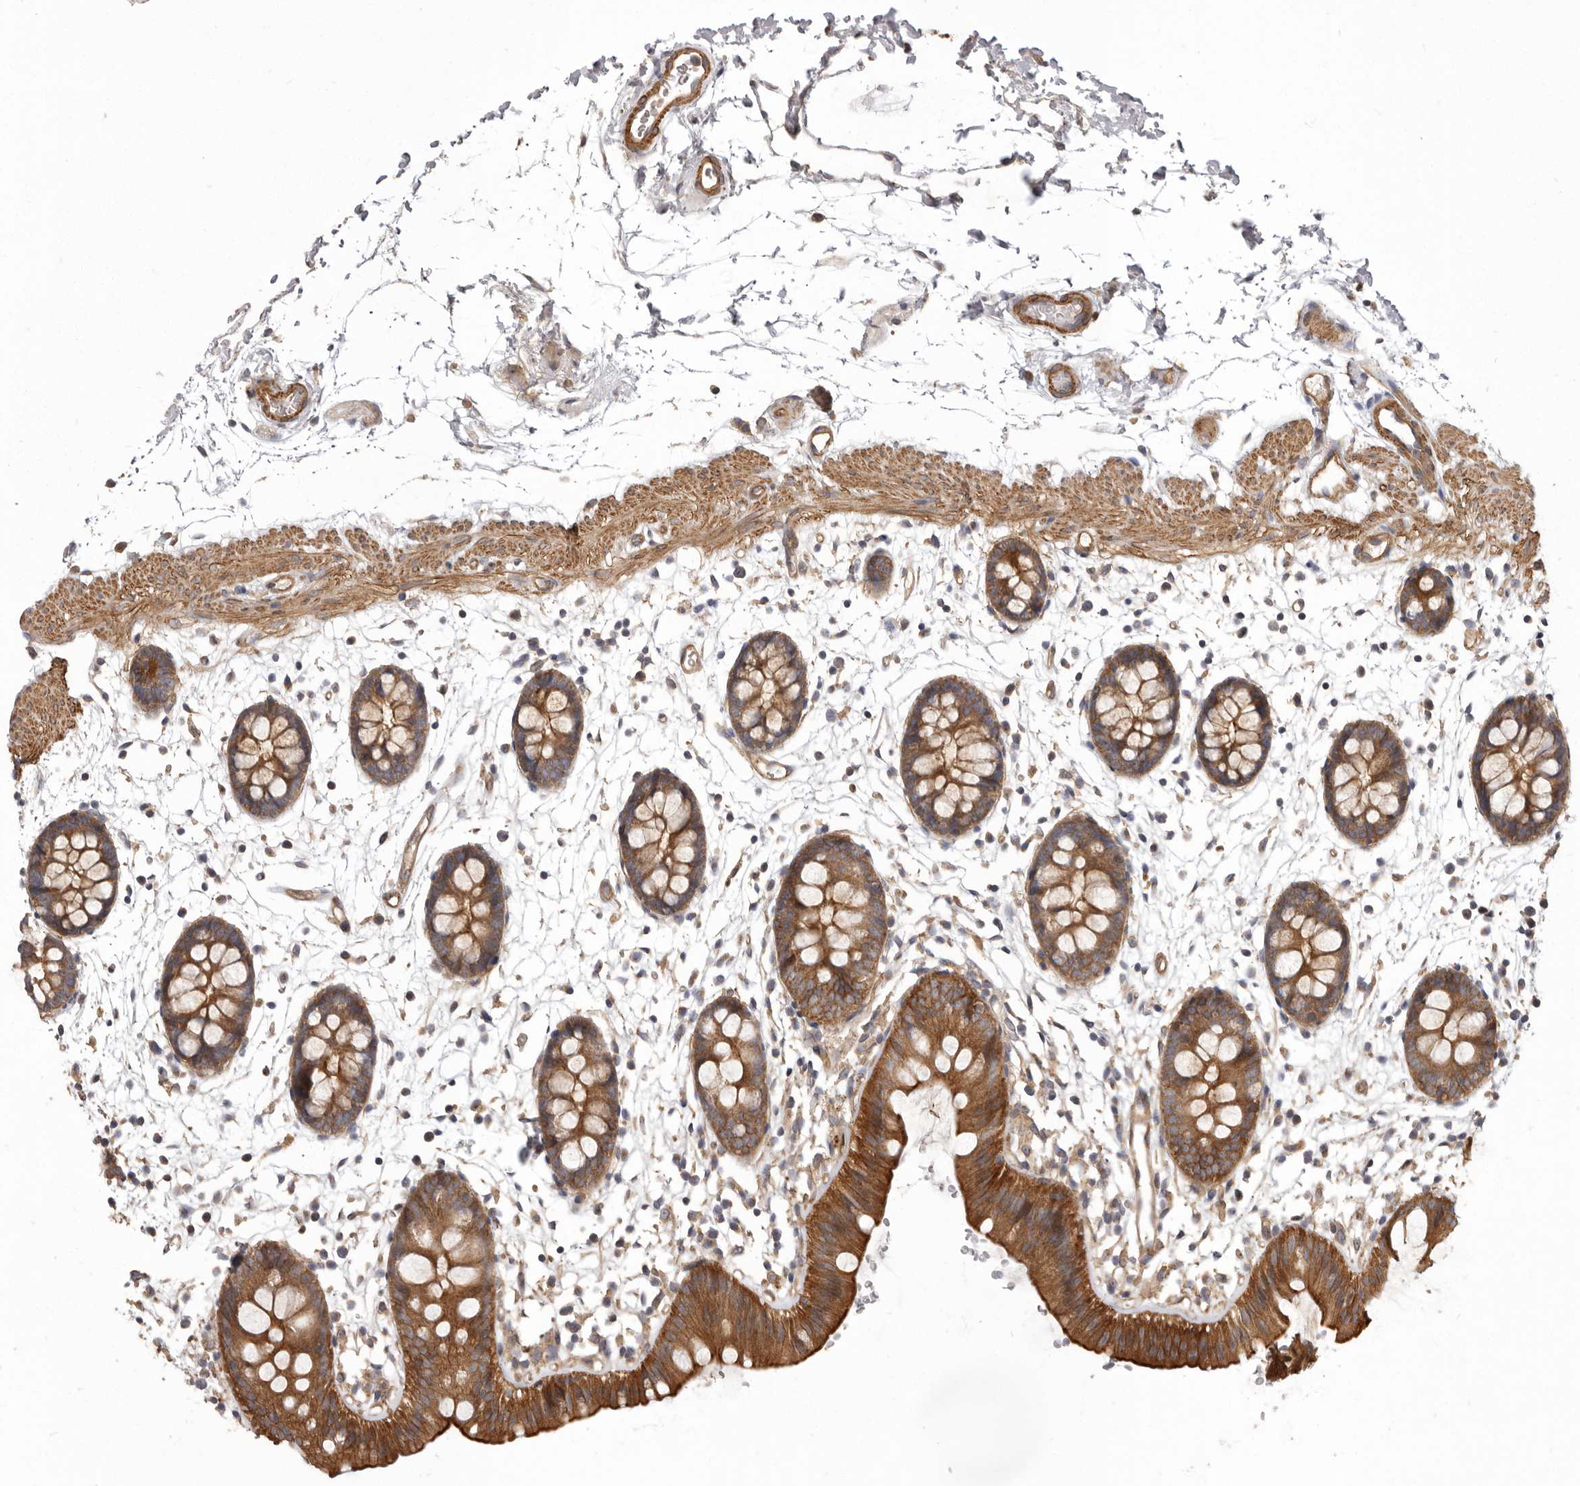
{"staining": {"intensity": "moderate", "quantity": ">75%", "location": "cytoplasmic/membranous"}, "tissue": "colon", "cell_type": "Endothelial cells", "image_type": "normal", "snomed": [{"axis": "morphology", "description": "Normal tissue, NOS"}, {"axis": "topography", "description": "Colon"}], "caption": "Immunohistochemical staining of benign human colon demonstrates medium levels of moderate cytoplasmic/membranous positivity in about >75% of endothelial cells.", "gene": "VPS45", "patient": {"sex": "male", "age": 56}}